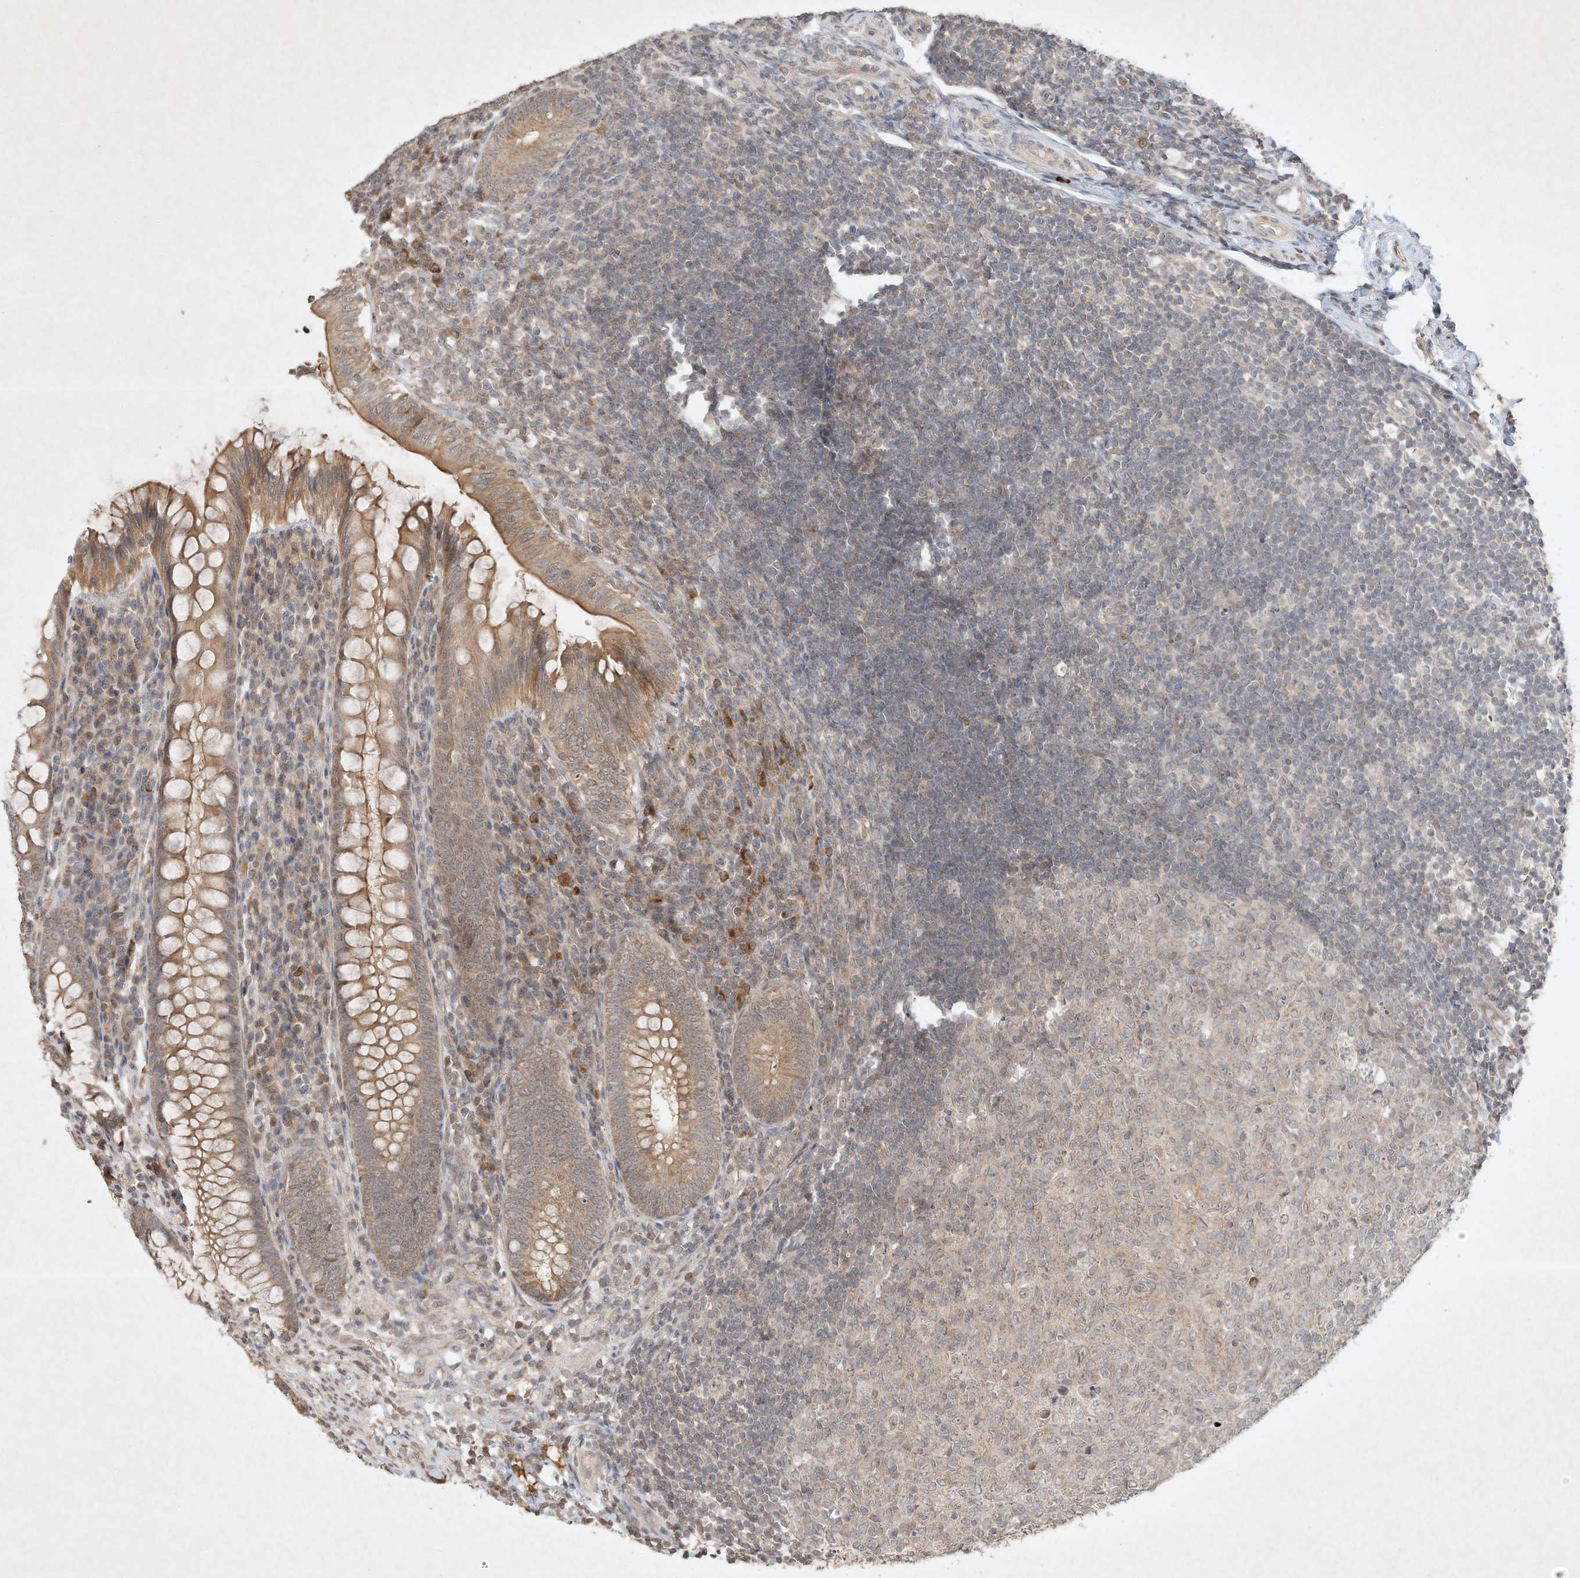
{"staining": {"intensity": "moderate", "quantity": ">75%", "location": "cytoplasmic/membranous"}, "tissue": "appendix", "cell_type": "Glandular cells", "image_type": "normal", "snomed": [{"axis": "morphology", "description": "Normal tissue, NOS"}, {"axis": "topography", "description": "Appendix"}], "caption": "DAB (3,3'-diaminobenzidine) immunohistochemical staining of normal human appendix exhibits moderate cytoplasmic/membranous protein expression in approximately >75% of glandular cells.", "gene": "BTRC", "patient": {"sex": "male", "age": 14}}